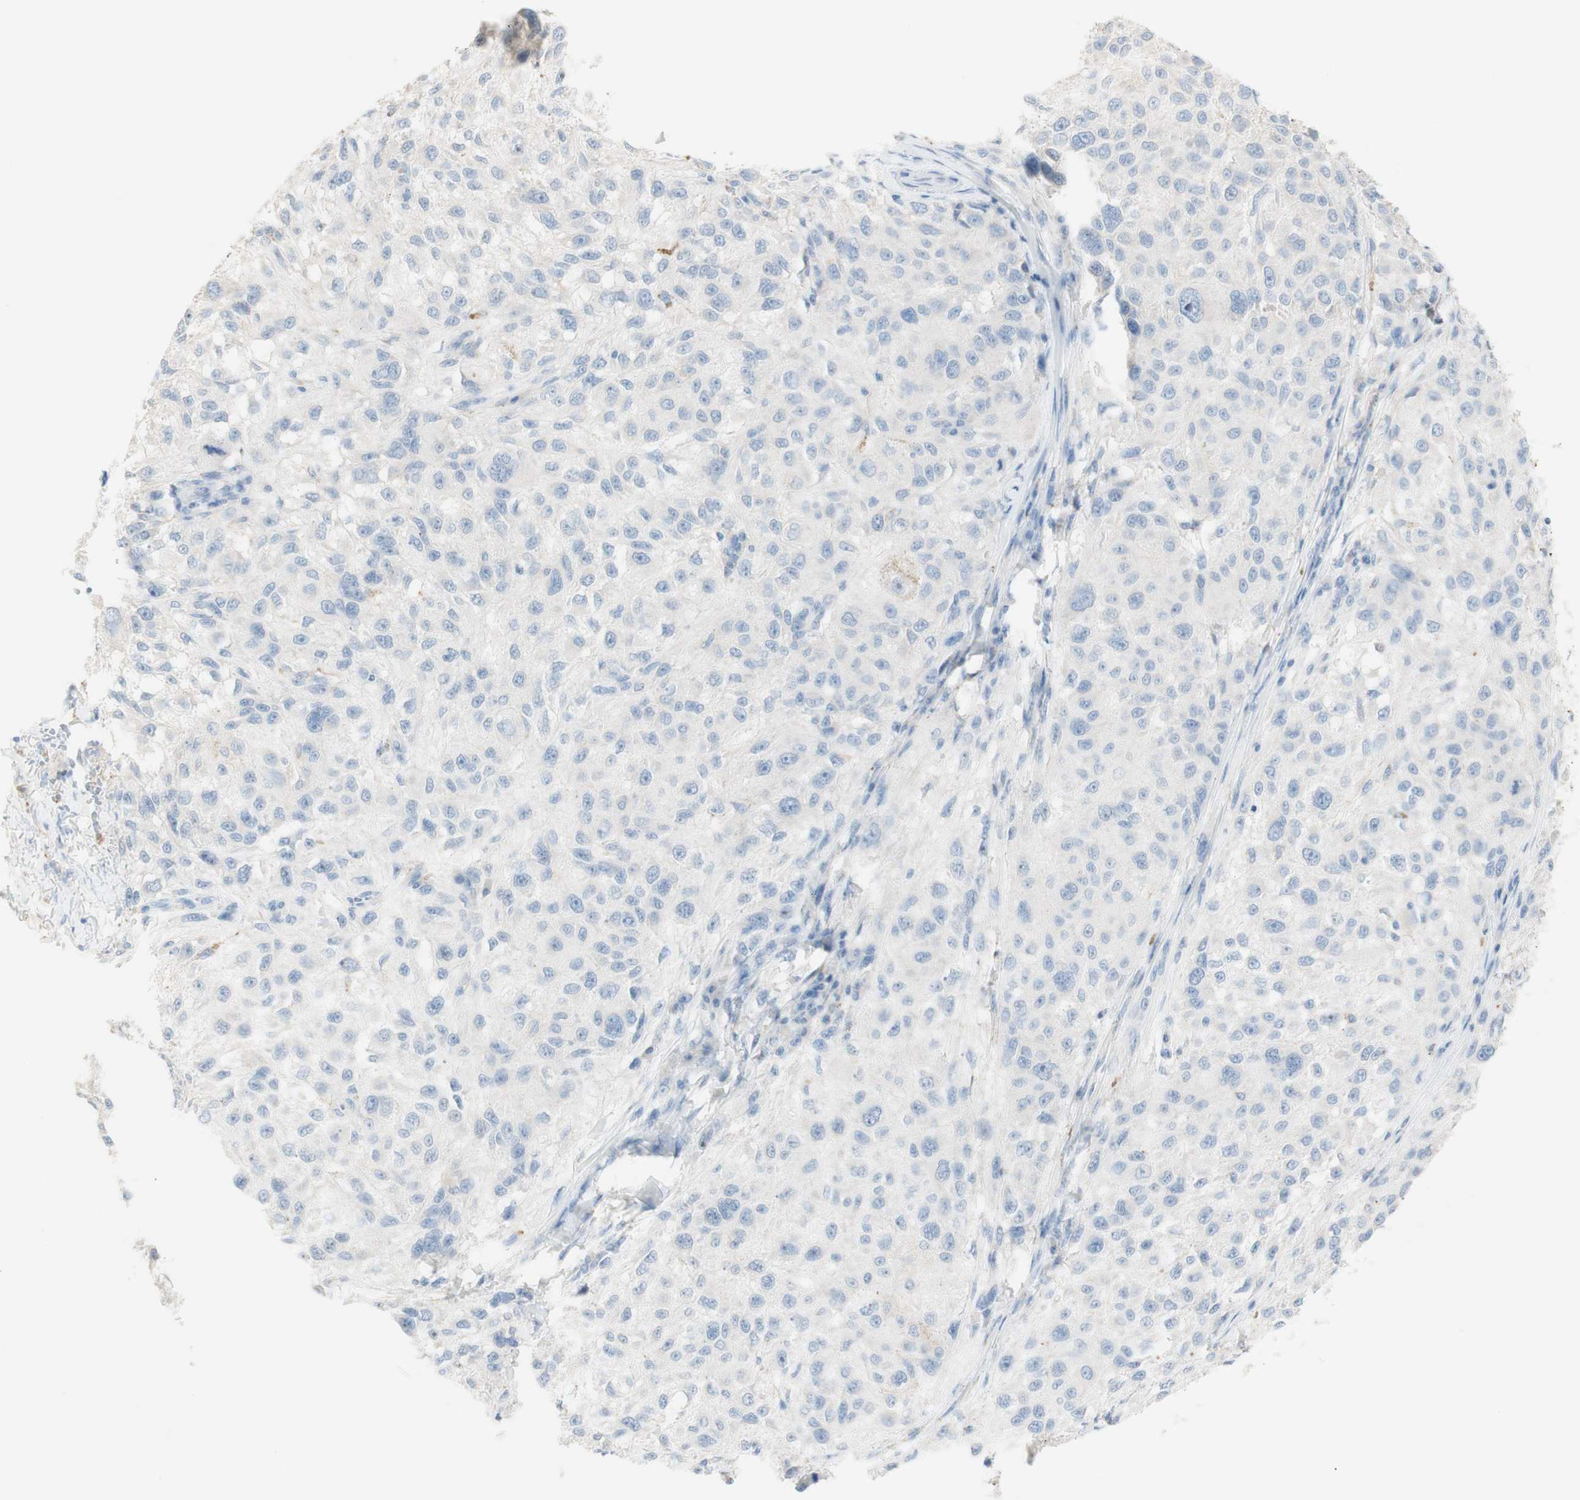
{"staining": {"intensity": "negative", "quantity": "none", "location": "none"}, "tissue": "melanoma", "cell_type": "Tumor cells", "image_type": "cancer", "snomed": [{"axis": "morphology", "description": "Necrosis, NOS"}, {"axis": "morphology", "description": "Malignant melanoma, NOS"}, {"axis": "topography", "description": "Skin"}], "caption": "Tumor cells are negative for brown protein staining in malignant melanoma.", "gene": "ART3", "patient": {"sex": "female", "age": 87}}